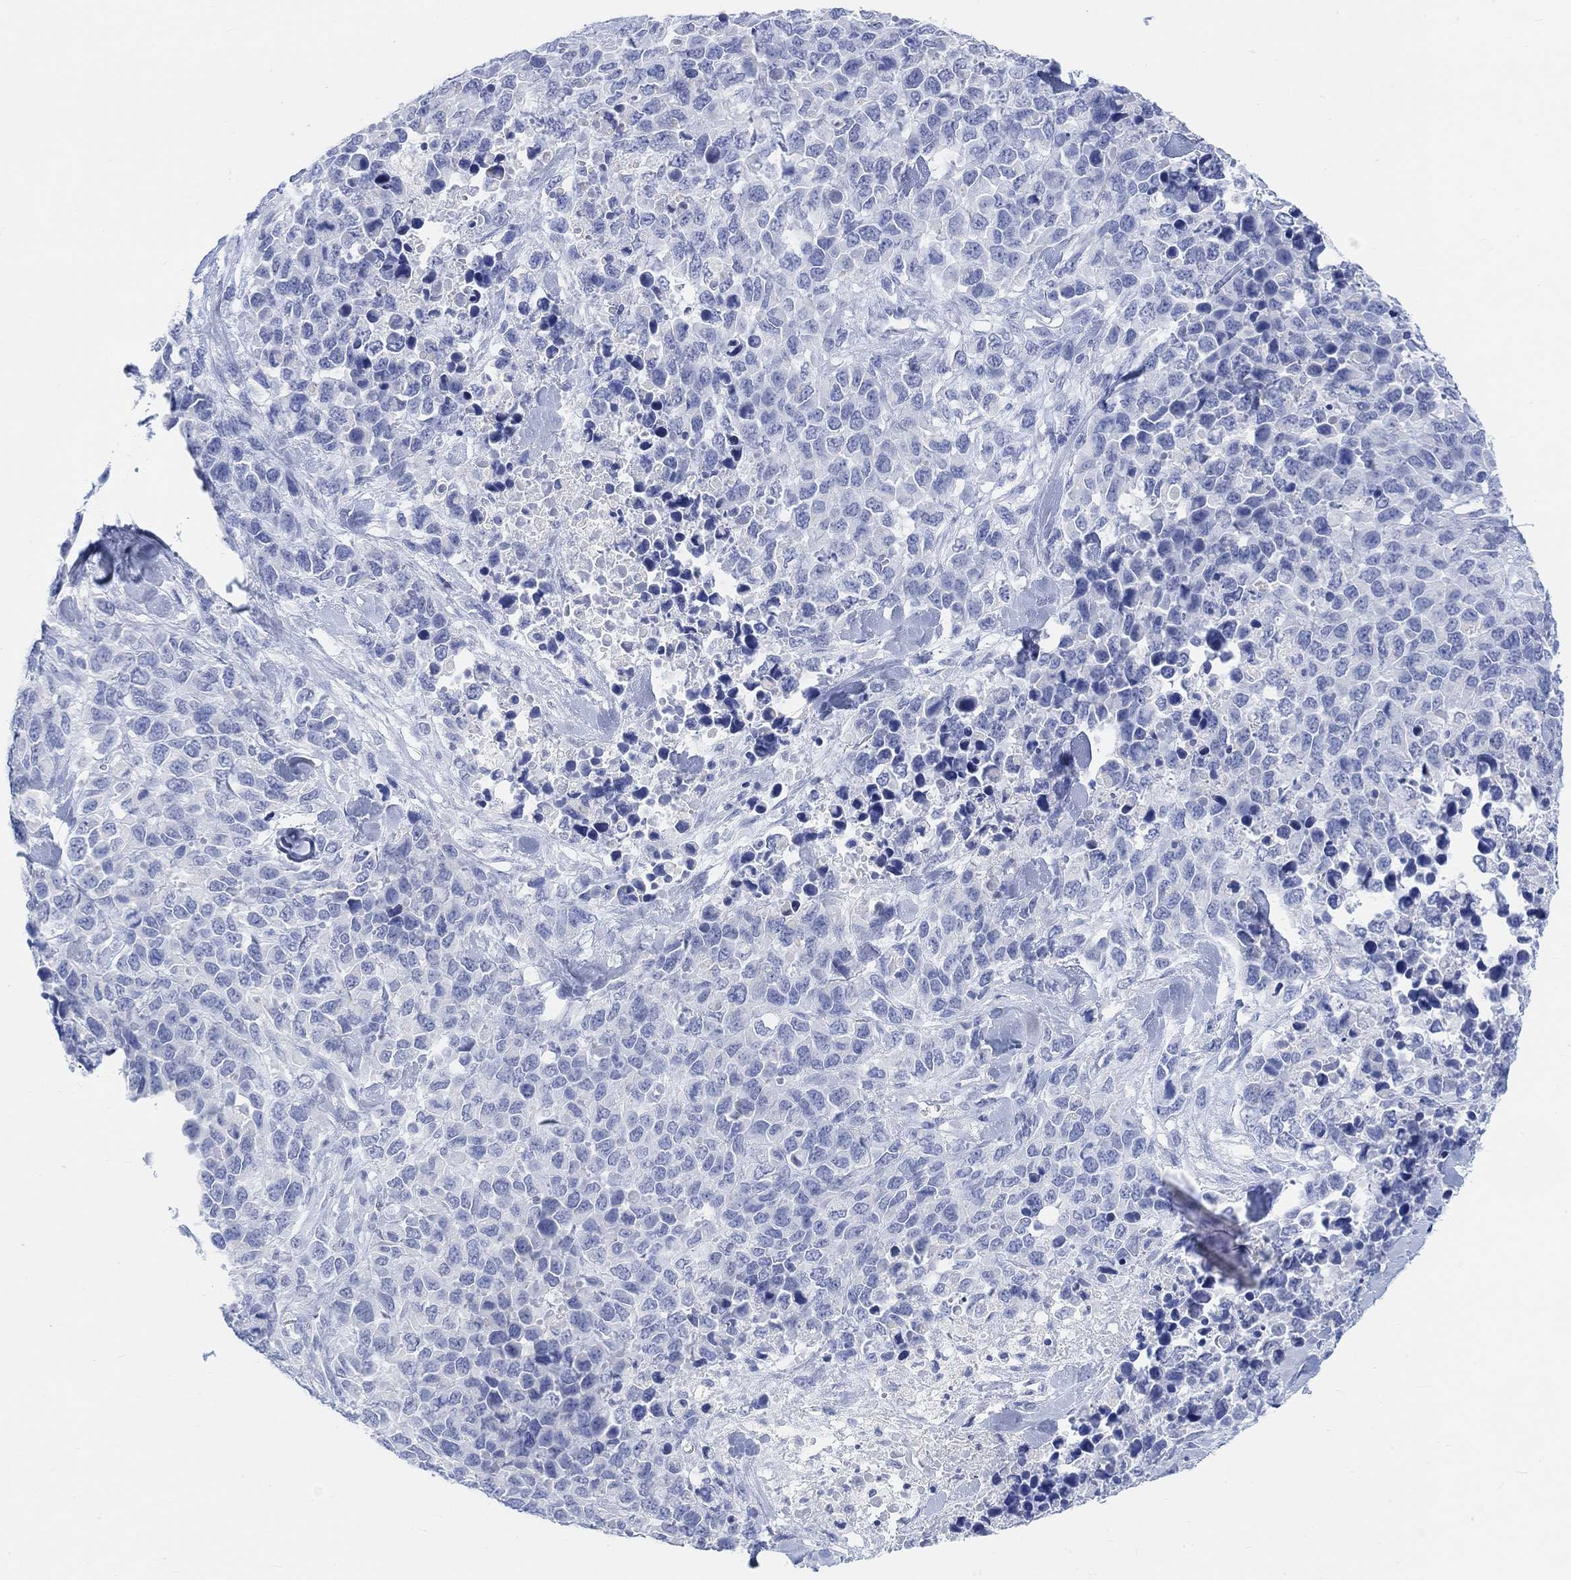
{"staining": {"intensity": "negative", "quantity": "none", "location": "none"}, "tissue": "melanoma", "cell_type": "Tumor cells", "image_type": "cancer", "snomed": [{"axis": "morphology", "description": "Malignant melanoma, Metastatic site"}, {"axis": "topography", "description": "Skin"}], "caption": "Immunohistochemical staining of human malignant melanoma (metastatic site) displays no significant positivity in tumor cells.", "gene": "ENO4", "patient": {"sex": "male", "age": 84}}